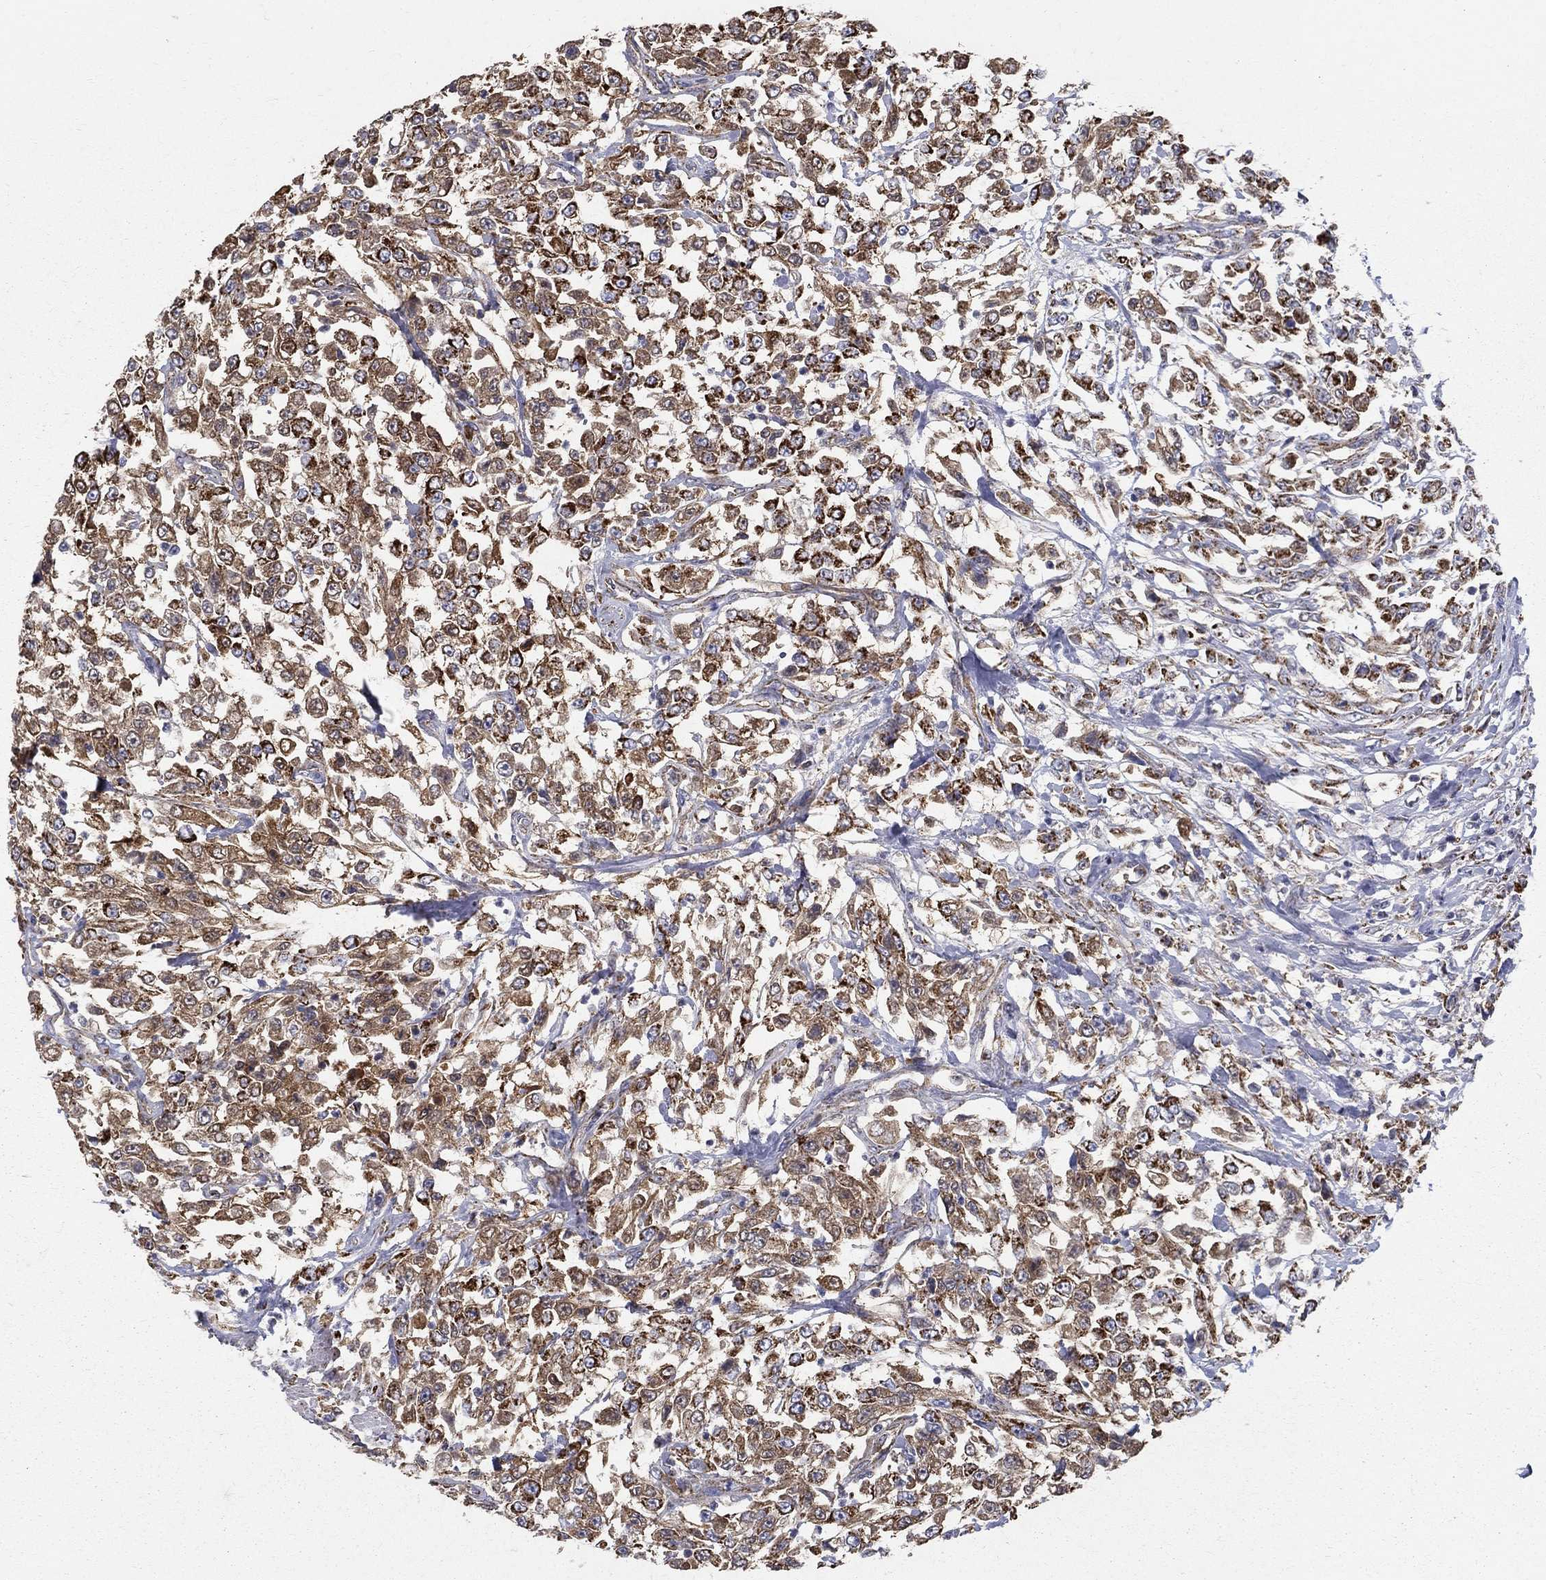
{"staining": {"intensity": "strong", "quantity": ">75%", "location": "cytoplasmic/membranous"}, "tissue": "urothelial cancer", "cell_type": "Tumor cells", "image_type": "cancer", "snomed": [{"axis": "morphology", "description": "Urothelial carcinoma, High grade"}, {"axis": "topography", "description": "Urinary bladder"}], "caption": "This histopathology image shows urothelial cancer stained with IHC to label a protein in brown. The cytoplasmic/membranous of tumor cells show strong positivity for the protein. Nuclei are counter-stained blue.", "gene": "GCSH", "patient": {"sex": "male", "age": 46}}